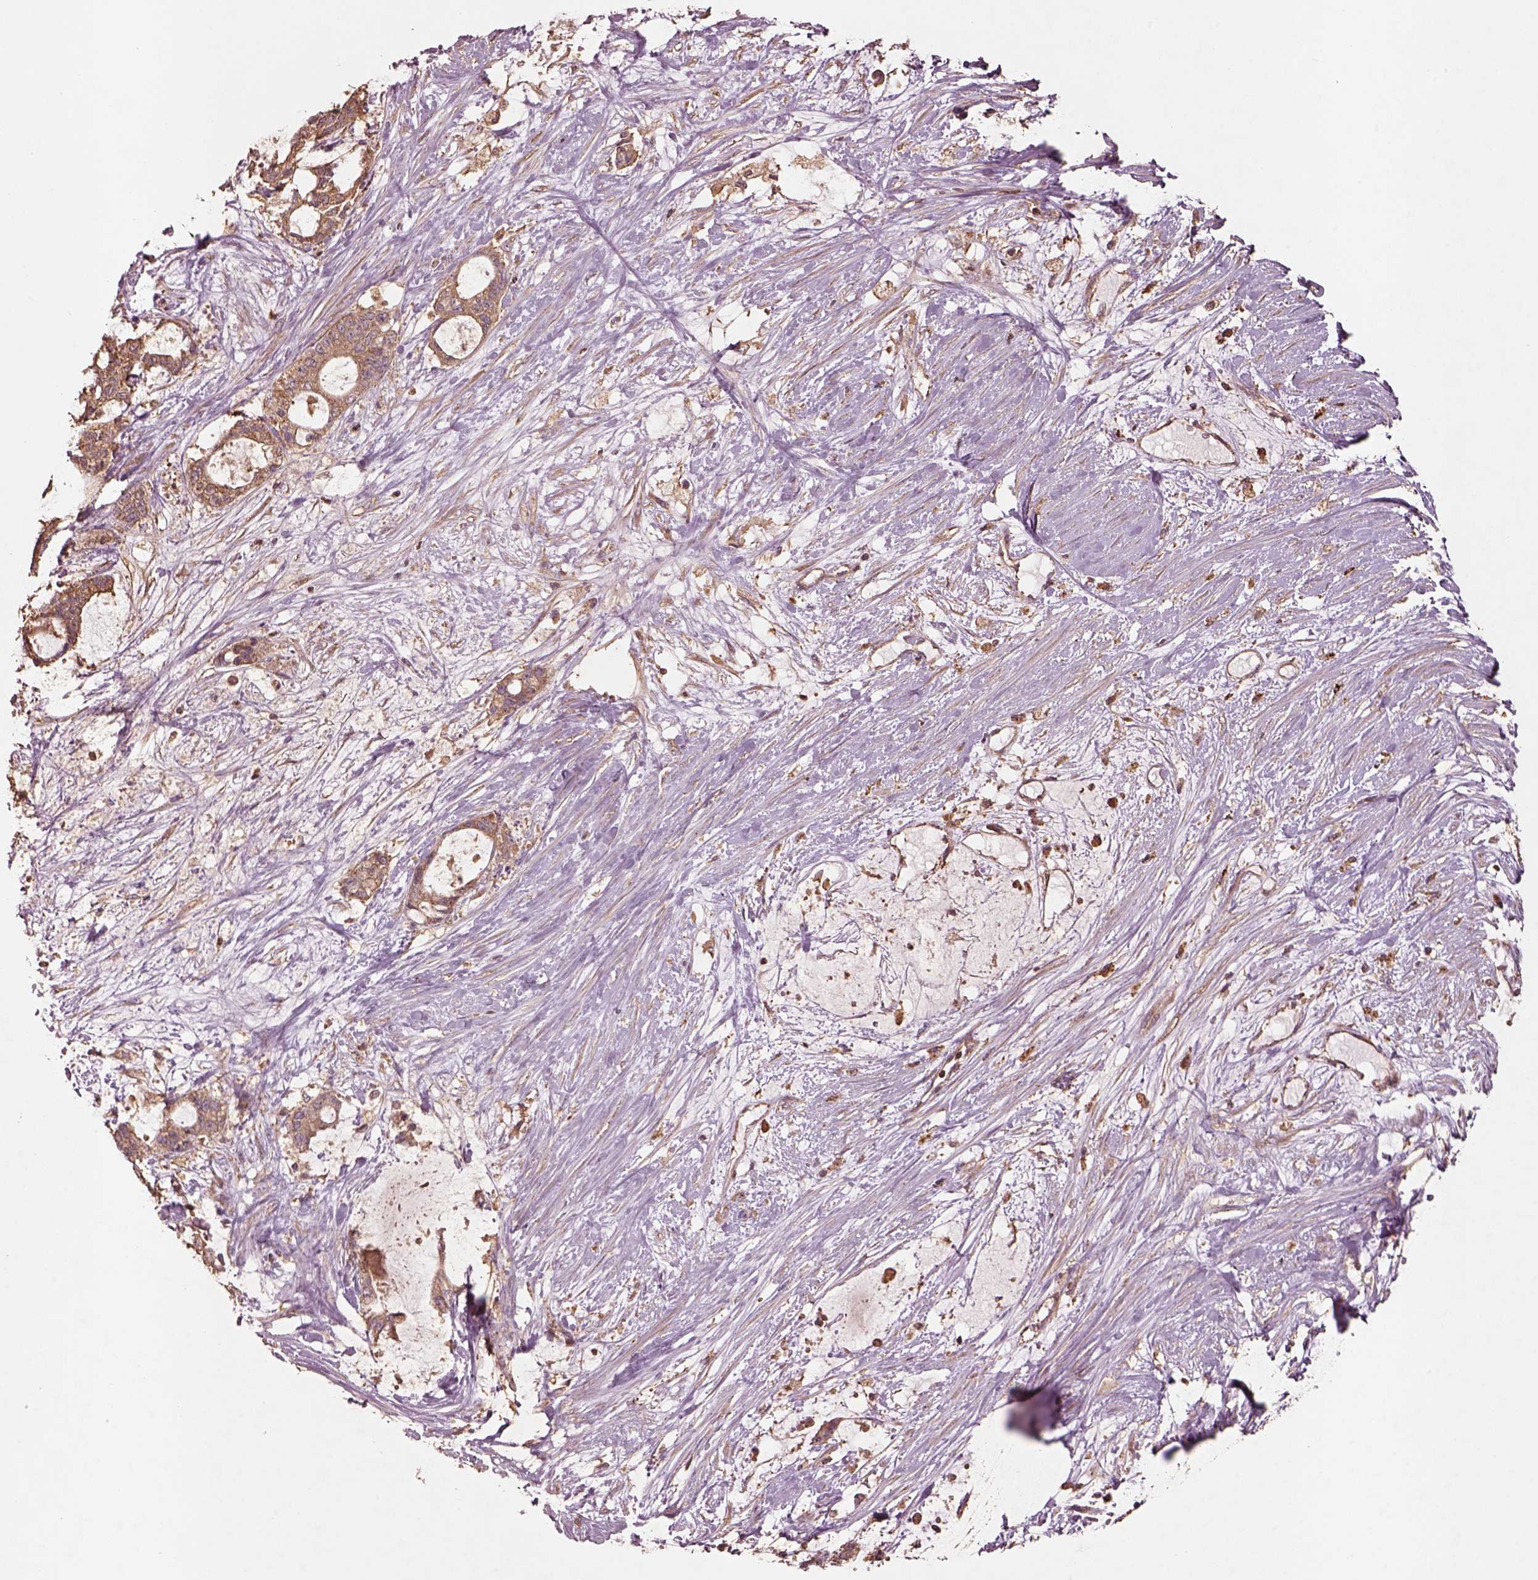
{"staining": {"intensity": "moderate", "quantity": ">75%", "location": "cytoplasmic/membranous"}, "tissue": "liver cancer", "cell_type": "Tumor cells", "image_type": "cancer", "snomed": [{"axis": "morphology", "description": "Normal tissue, NOS"}, {"axis": "morphology", "description": "Cholangiocarcinoma"}, {"axis": "topography", "description": "Liver"}, {"axis": "topography", "description": "Peripheral nerve tissue"}], "caption": "Liver cancer (cholangiocarcinoma) stained with a protein marker displays moderate staining in tumor cells.", "gene": "TRADD", "patient": {"sex": "female", "age": 73}}